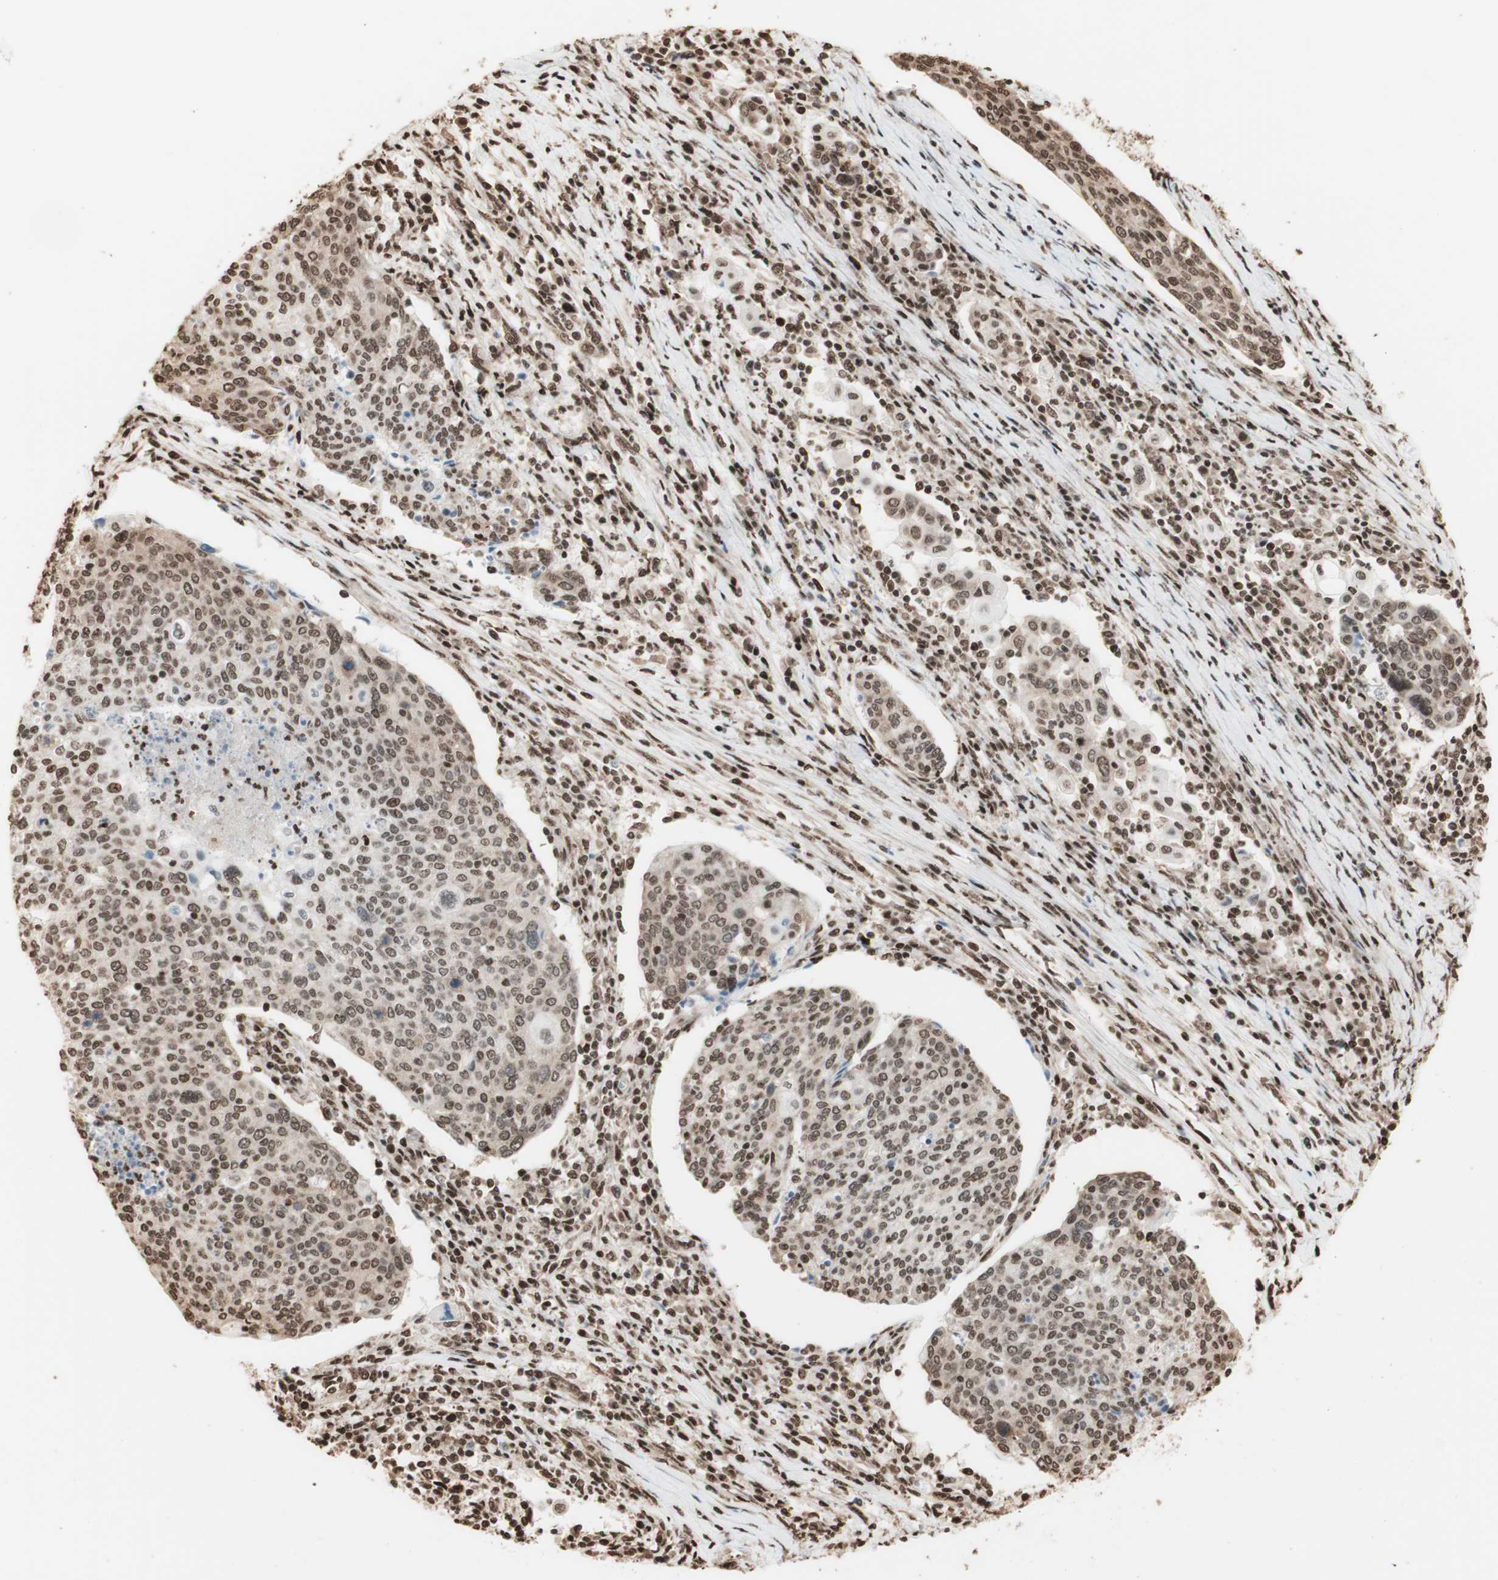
{"staining": {"intensity": "moderate", "quantity": ">75%", "location": "cytoplasmic/membranous,nuclear"}, "tissue": "cervical cancer", "cell_type": "Tumor cells", "image_type": "cancer", "snomed": [{"axis": "morphology", "description": "Squamous cell carcinoma, NOS"}, {"axis": "topography", "description": "Cervix"}], "caption": "This is a photomicrograph of IHC staining of squamous cell carcinoma (cervical), which shows moderate staining in the cytoplasmic/membranous and nuclear of tumor cells.", "gene": "HNRNPA2B1", "patient": {"sex": "female", "age": 40}}